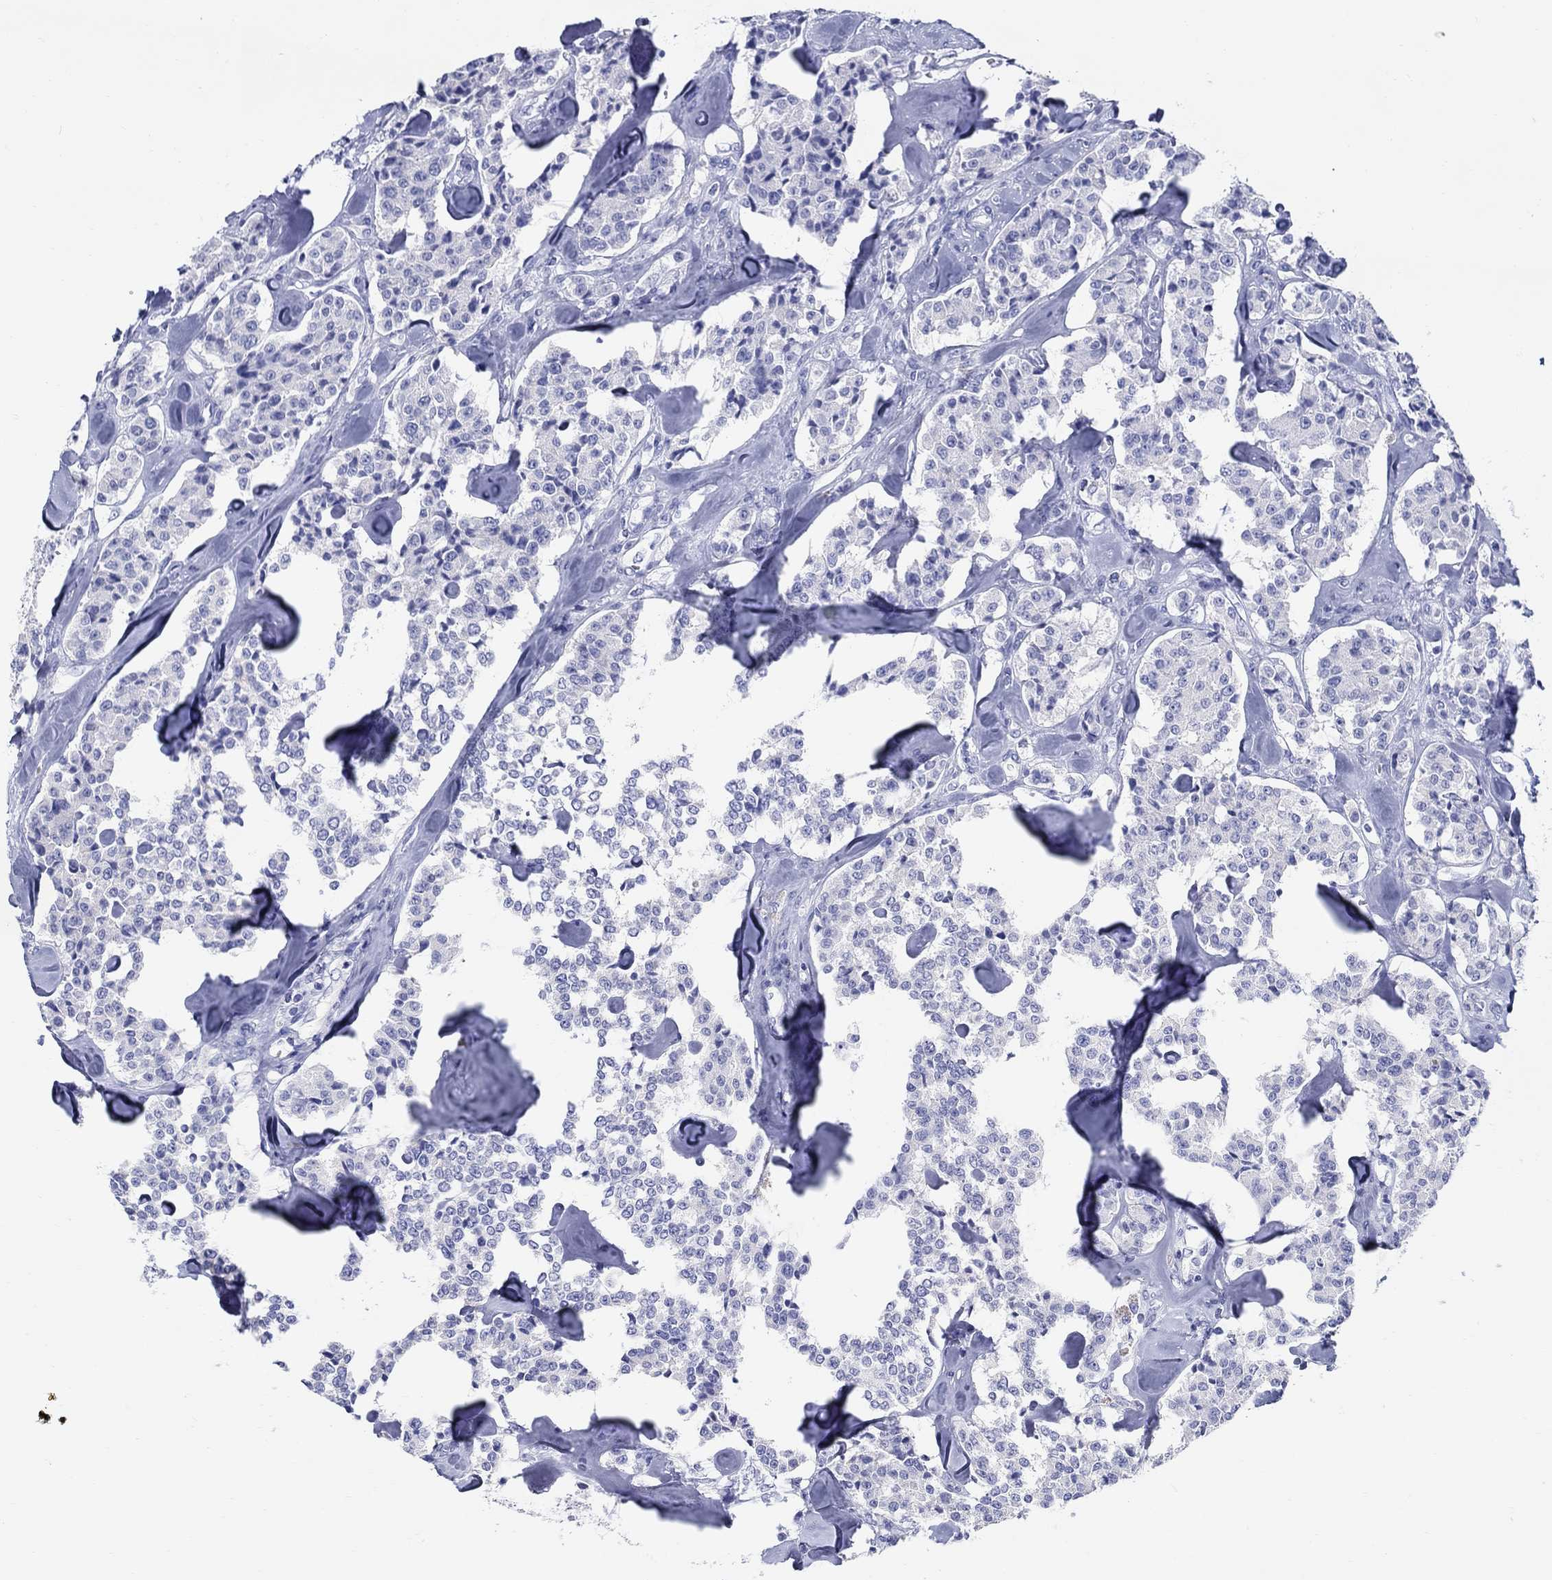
{"staining": {"intensity": "negative", "quantity": "none", "location": "none"}, "tissue": "carcinoid", "cell_type": "Tumor cells", "image_type": "cancer", "snomed": [{"axis": "morphology", "description": "Carcinoid, malignant, NOS"}, {"axis": "topography", "description": "Pancreas"}], "caption": "Histopathology image shows no significant protein positivity in tumor cells of carcinoid. (DAB immunohistochemistry (IHC) visualized using brightfield microscopy, high magnification).", "gene": "LAMP5", "patient": {"sex": "male", "age": 41}}